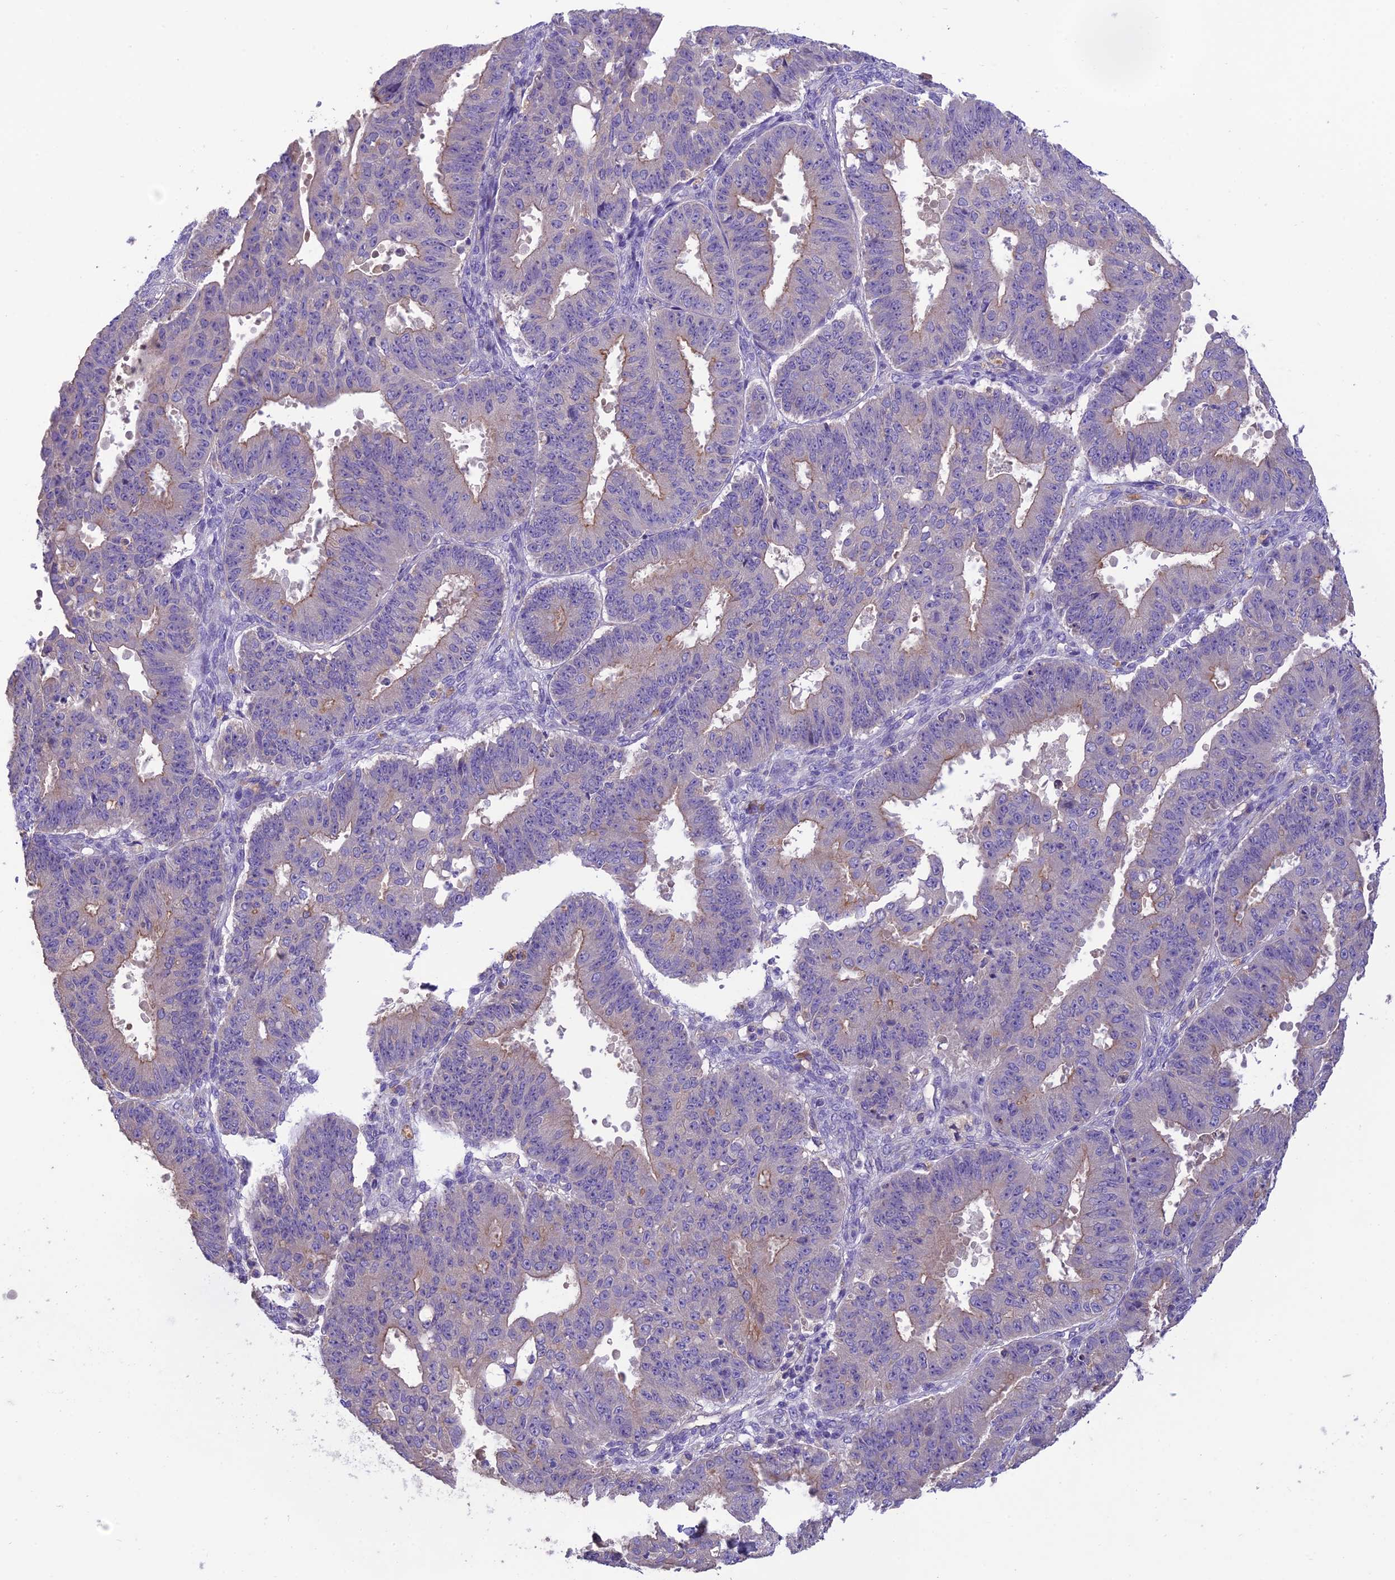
{"staining": {"intensity": "moderate", "quantity": "<25%", "location": "cytoplasmic/membranous"}, "tissue": "ovarian cancer", "cell_type": "Tumor cells", "image_type": "cancer", "snomed": [{"axis": "morphology", "description": "Carcinoma, endometroid"}, {"axis": "topography", "description": "Appendix"}, {"axis": "topography", "description": "Ovary"}], "caption": "There is low levels of moderate cytoplasmic/membranous expression in tumor cells of endometroid carcinoma (ovarian), as demonstrated by immunohistochemical staining (brown color).", "gene": "SFT2D2", "patient": {"sex": "female", "age": 42}}